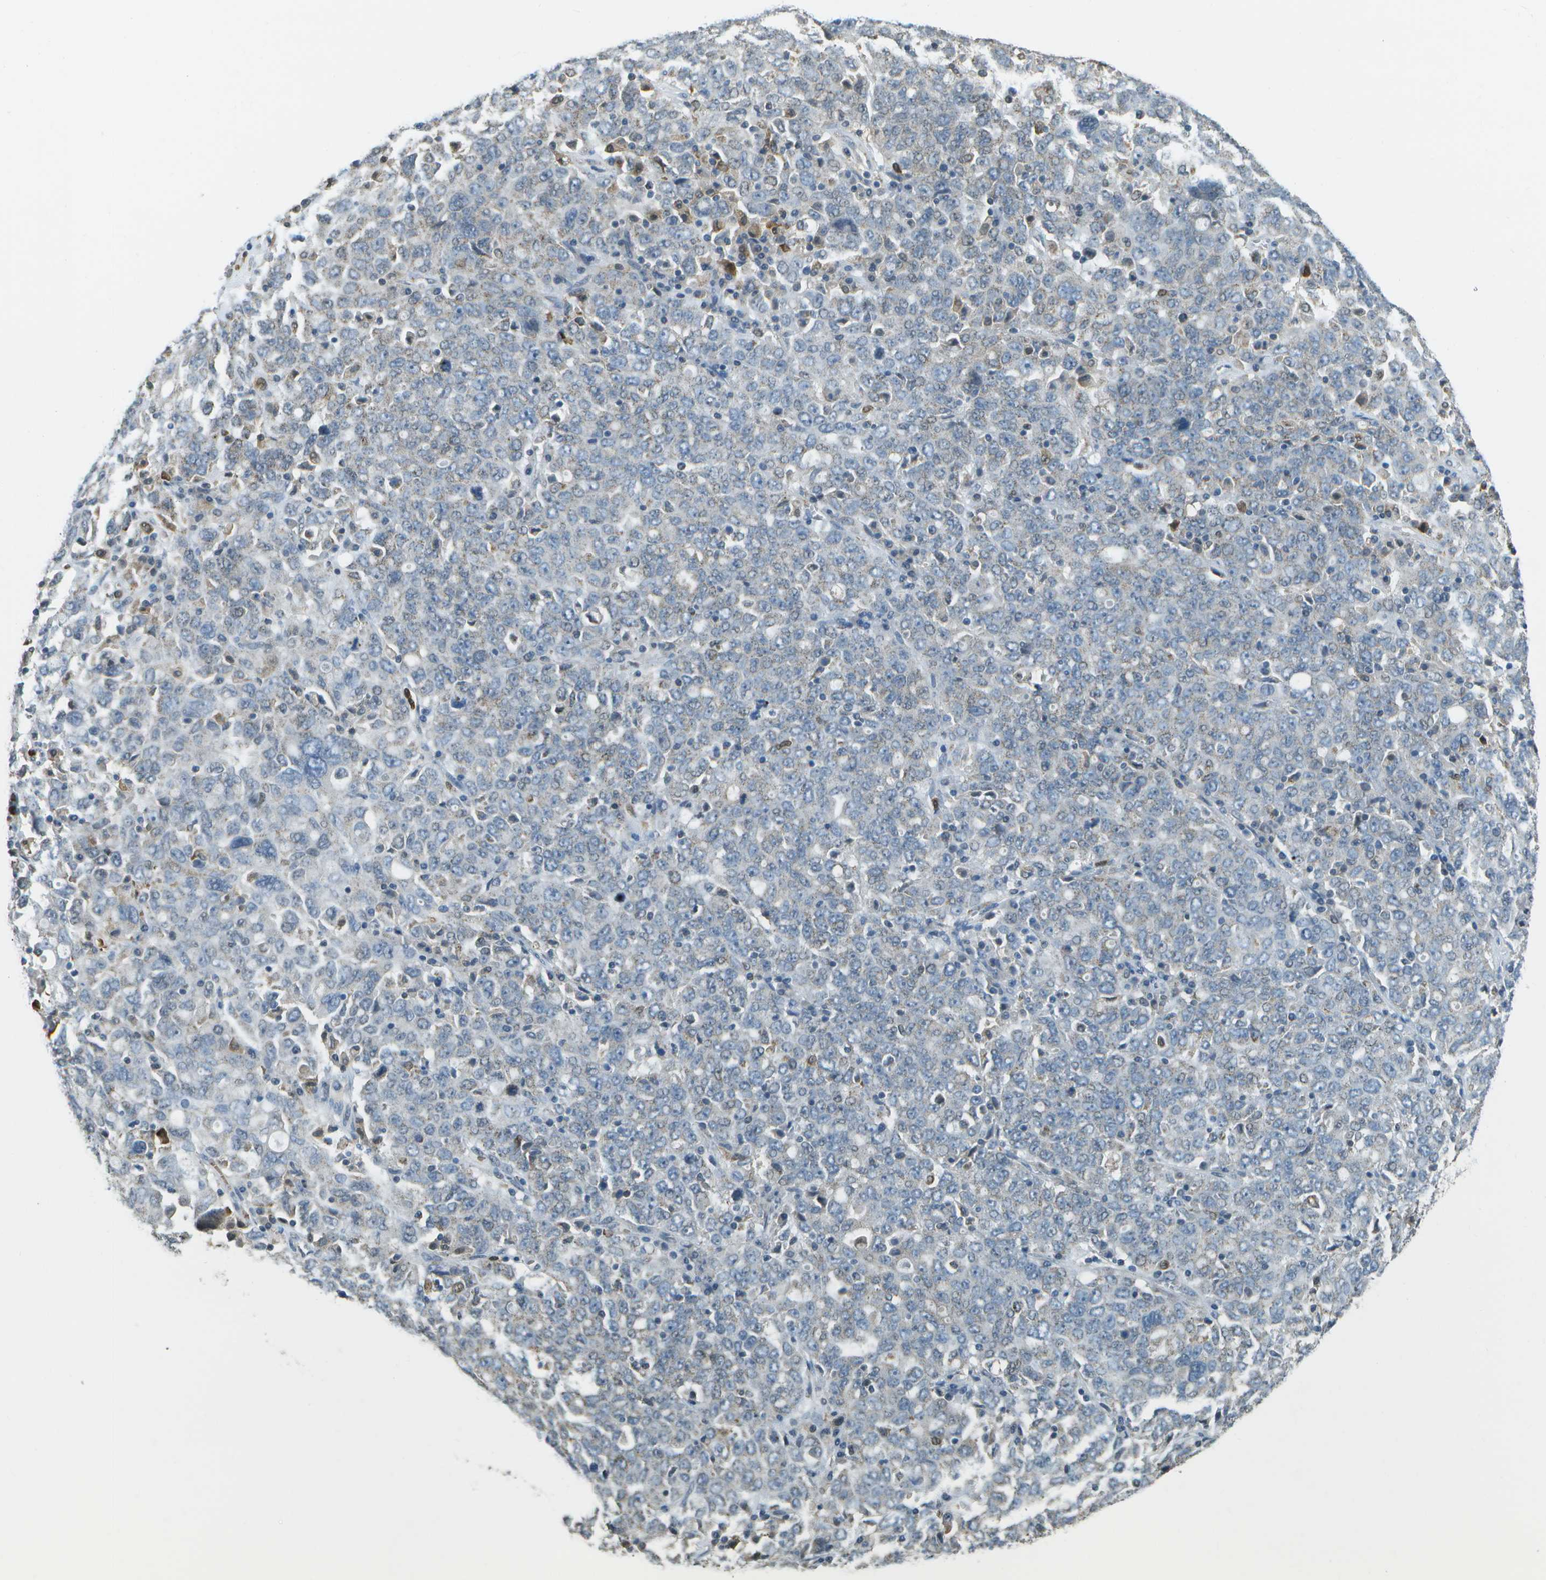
{"staining": {"intensity": "negative", "quantity": "none", "location": "none"}, "tissue": "ovarian cancer", "cell_type": "Tumor cells", "image_type": "cancer", "snomed": [{"axis": "morphology", "description": "Carcinoma, endometroid"}, {"axis": "topography", "description": "Ovary"}], "caption": "Immunohistochemical staining of human ovarian cancer displays no significant positivity in tumor cells.", "gene": "CACHD1", "patient": {"sex": "female", "age": 62}}